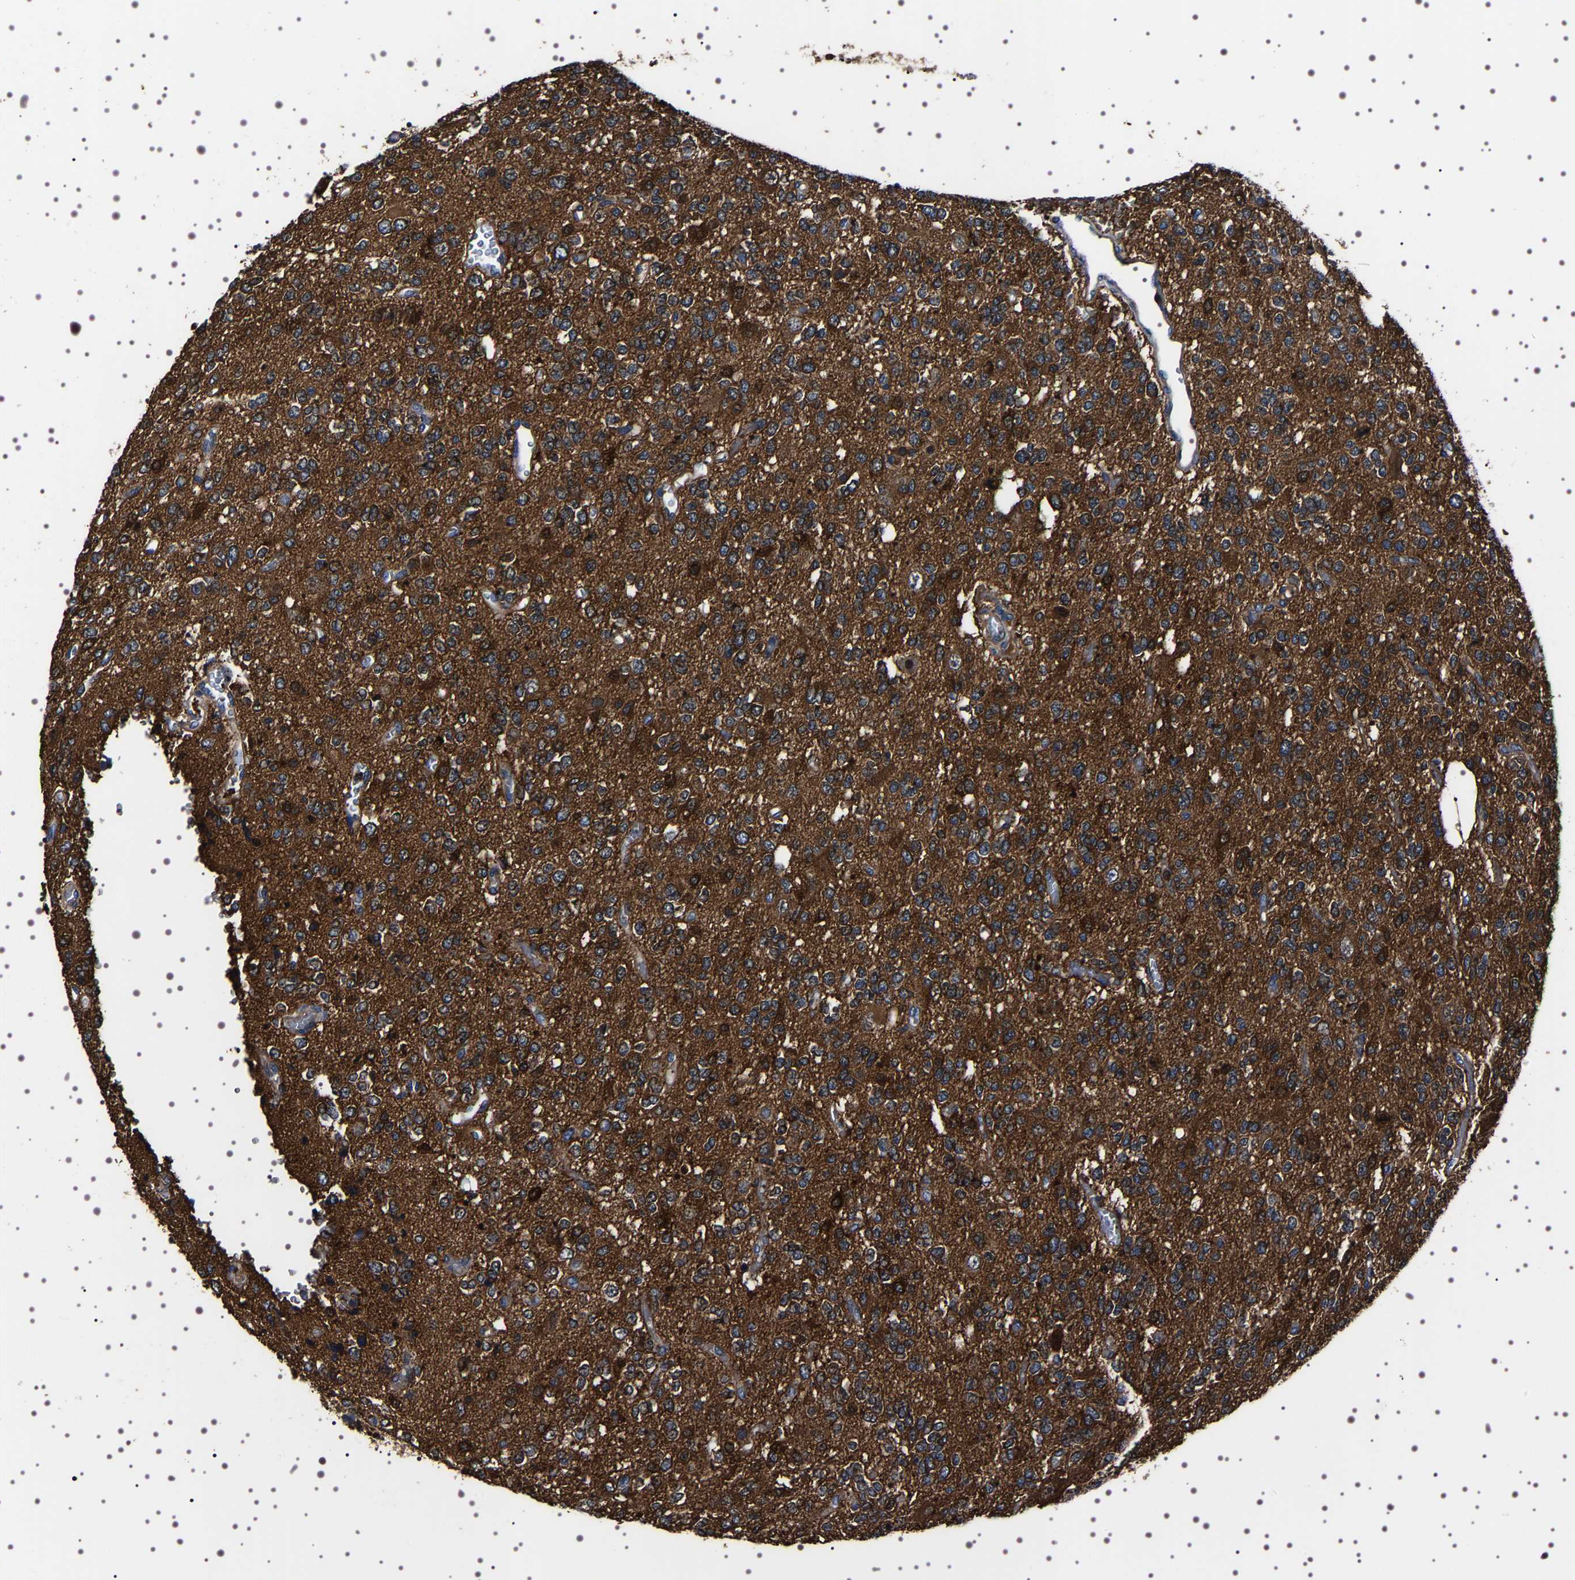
{"staining": {"intensity": "strong", "quantity": "25%-75%", "location": "cytoplasmic/membranous"}, "tissue": "glioma", "cell_type": "Tumor cells", "image_type": "cancer", "snomed": [{"axis": "morphology", "description": "Glioma, malignant, Low grade"}, {"axis": "topography", "description": "Brain"}], "caption": "Human glioma stained with a protein marker exhibits strong staining in tumor cells.", "gene": "WDR1", "patient": {"sex": "male", "age": 38}}